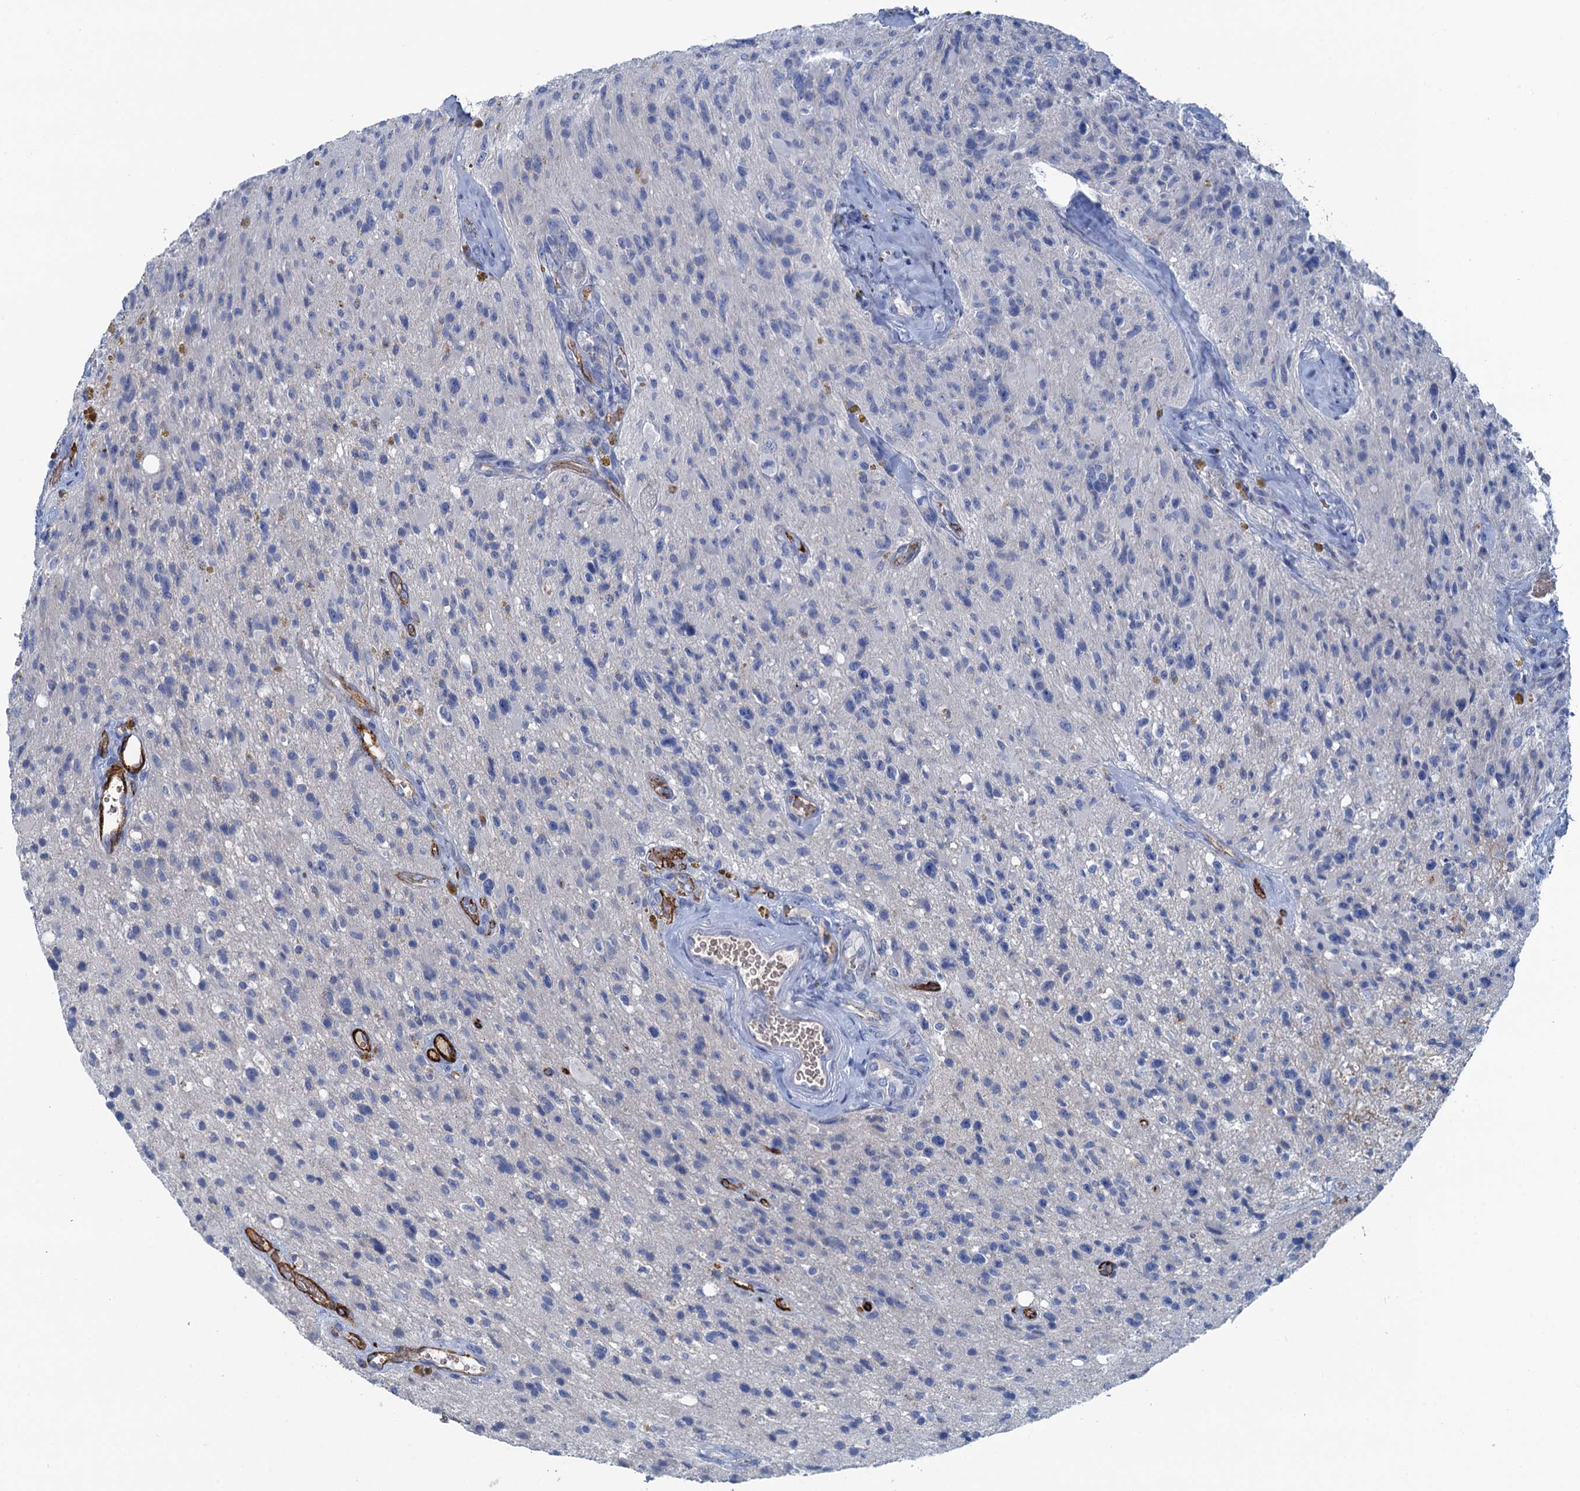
{"staining": {"intensity": "negative", "quantity": "none", "location": "none"}, "tissue": "glioma", "cell_type": "Tumor cells", "image_type": "cancer", "snomed": [{"axis": "morphology", "description": "Glioma, malignant, High grade"}, {"axis": "topography", "description": "Brain"}], "caption": "Immunohistochemical staining of malignant high-grade glioma shows no significant expression in tumor cells.", "gene": "MYADML2", "patient": {"sex": "male", "age": 69}}